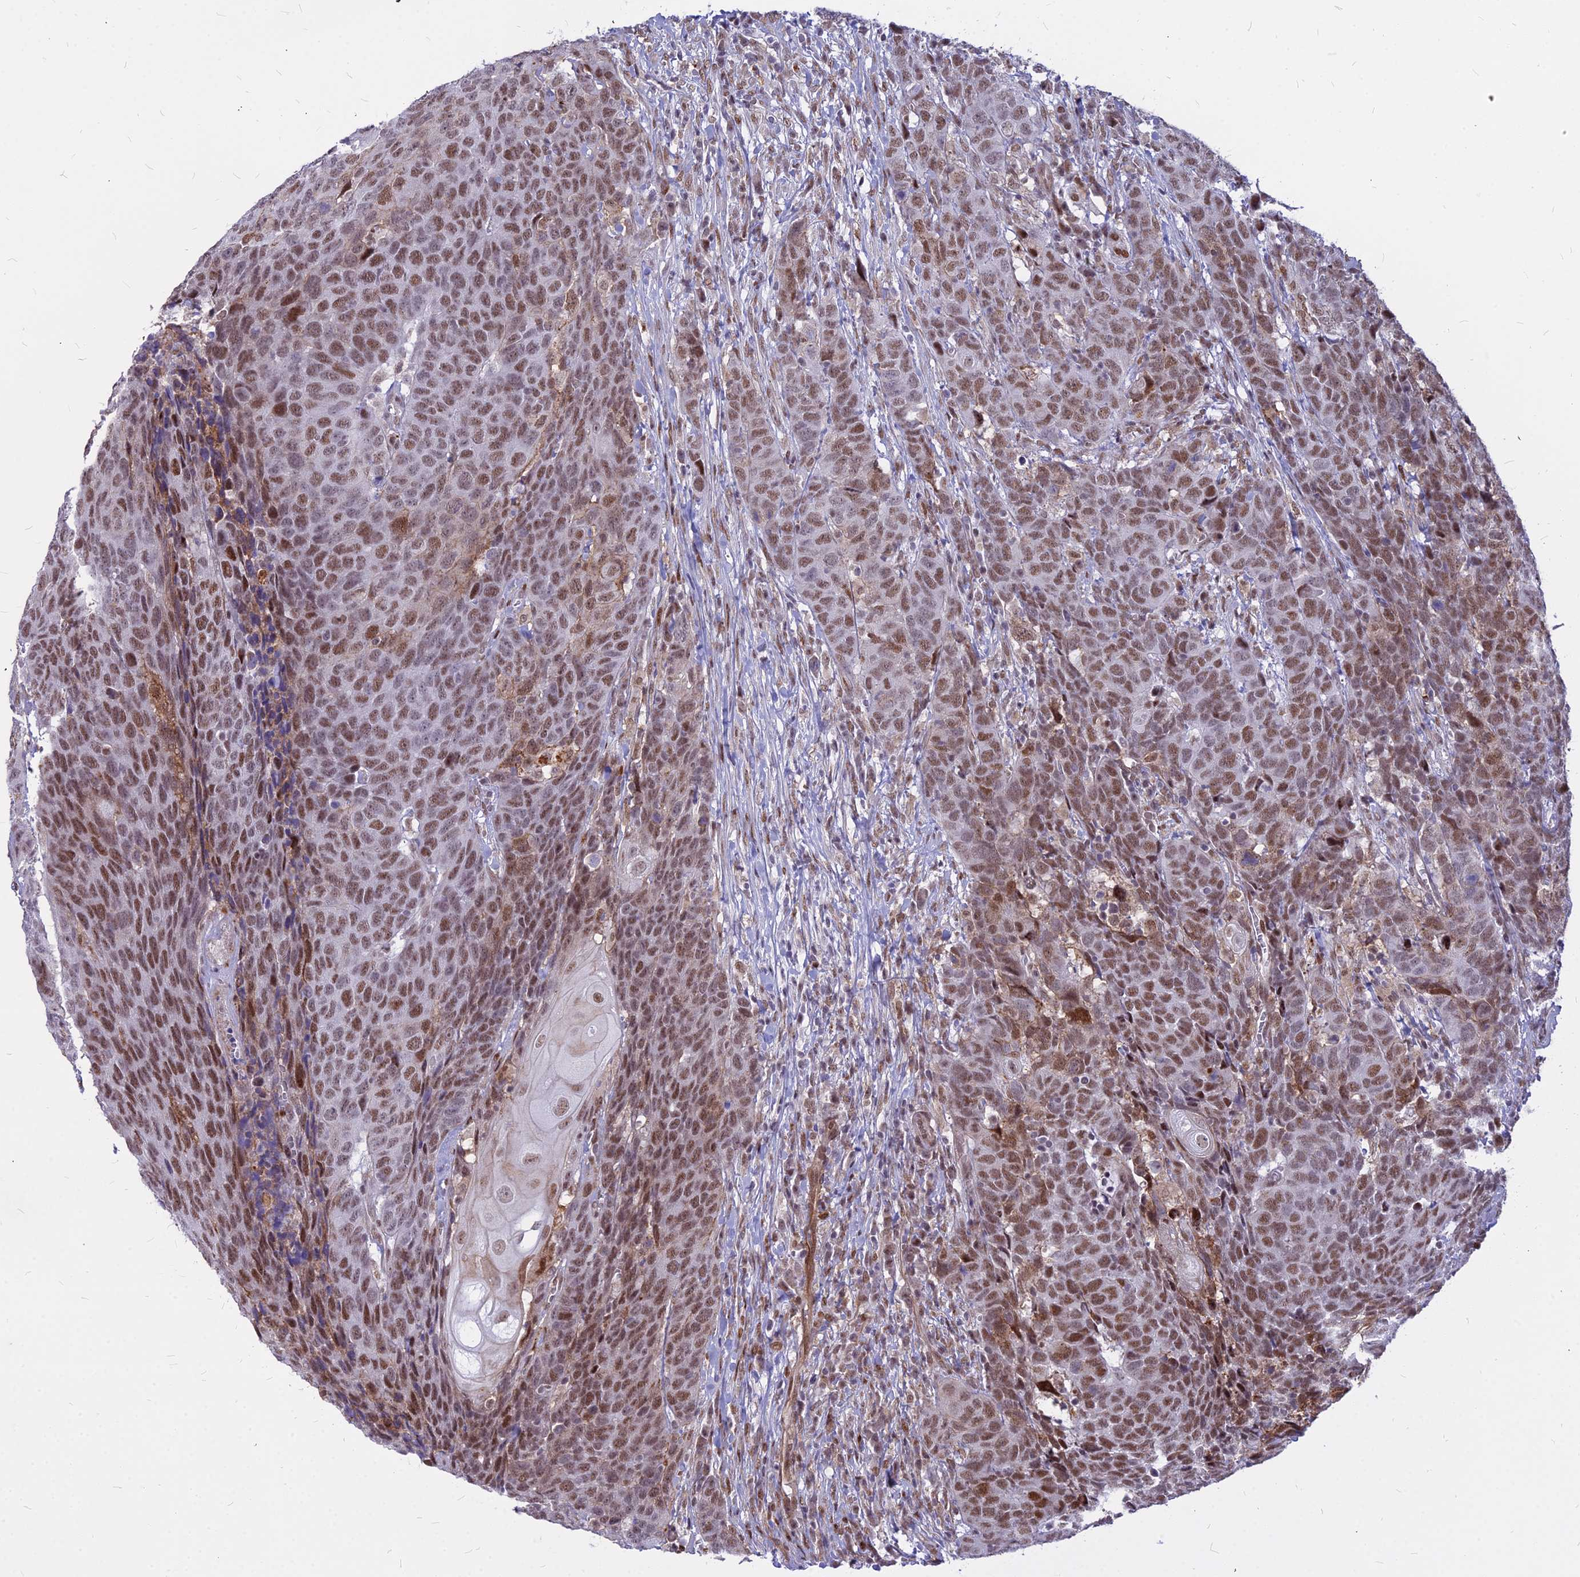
{"staining": {"intensity": "moderate", "quantity": ">75%", "location": "nuclear"}, "tissue": "head and neck cancer", "cell_type": "Tumor cells", "image_type": "cancer", "snomed": [{"axis": "morphology", "description": "Squamous cell carcinoma, NOS"}, {"axis": "topography", "description": "Head-Neck"}], "caption": "This is a photomicrograph of immunohistochemistry staining of squamous cell carcinoma (head and neck), which shows moderate expression in the nuclear of tumor cells.", "gene": "ALG10", "patient": {"sex": "male", "age": 66}}